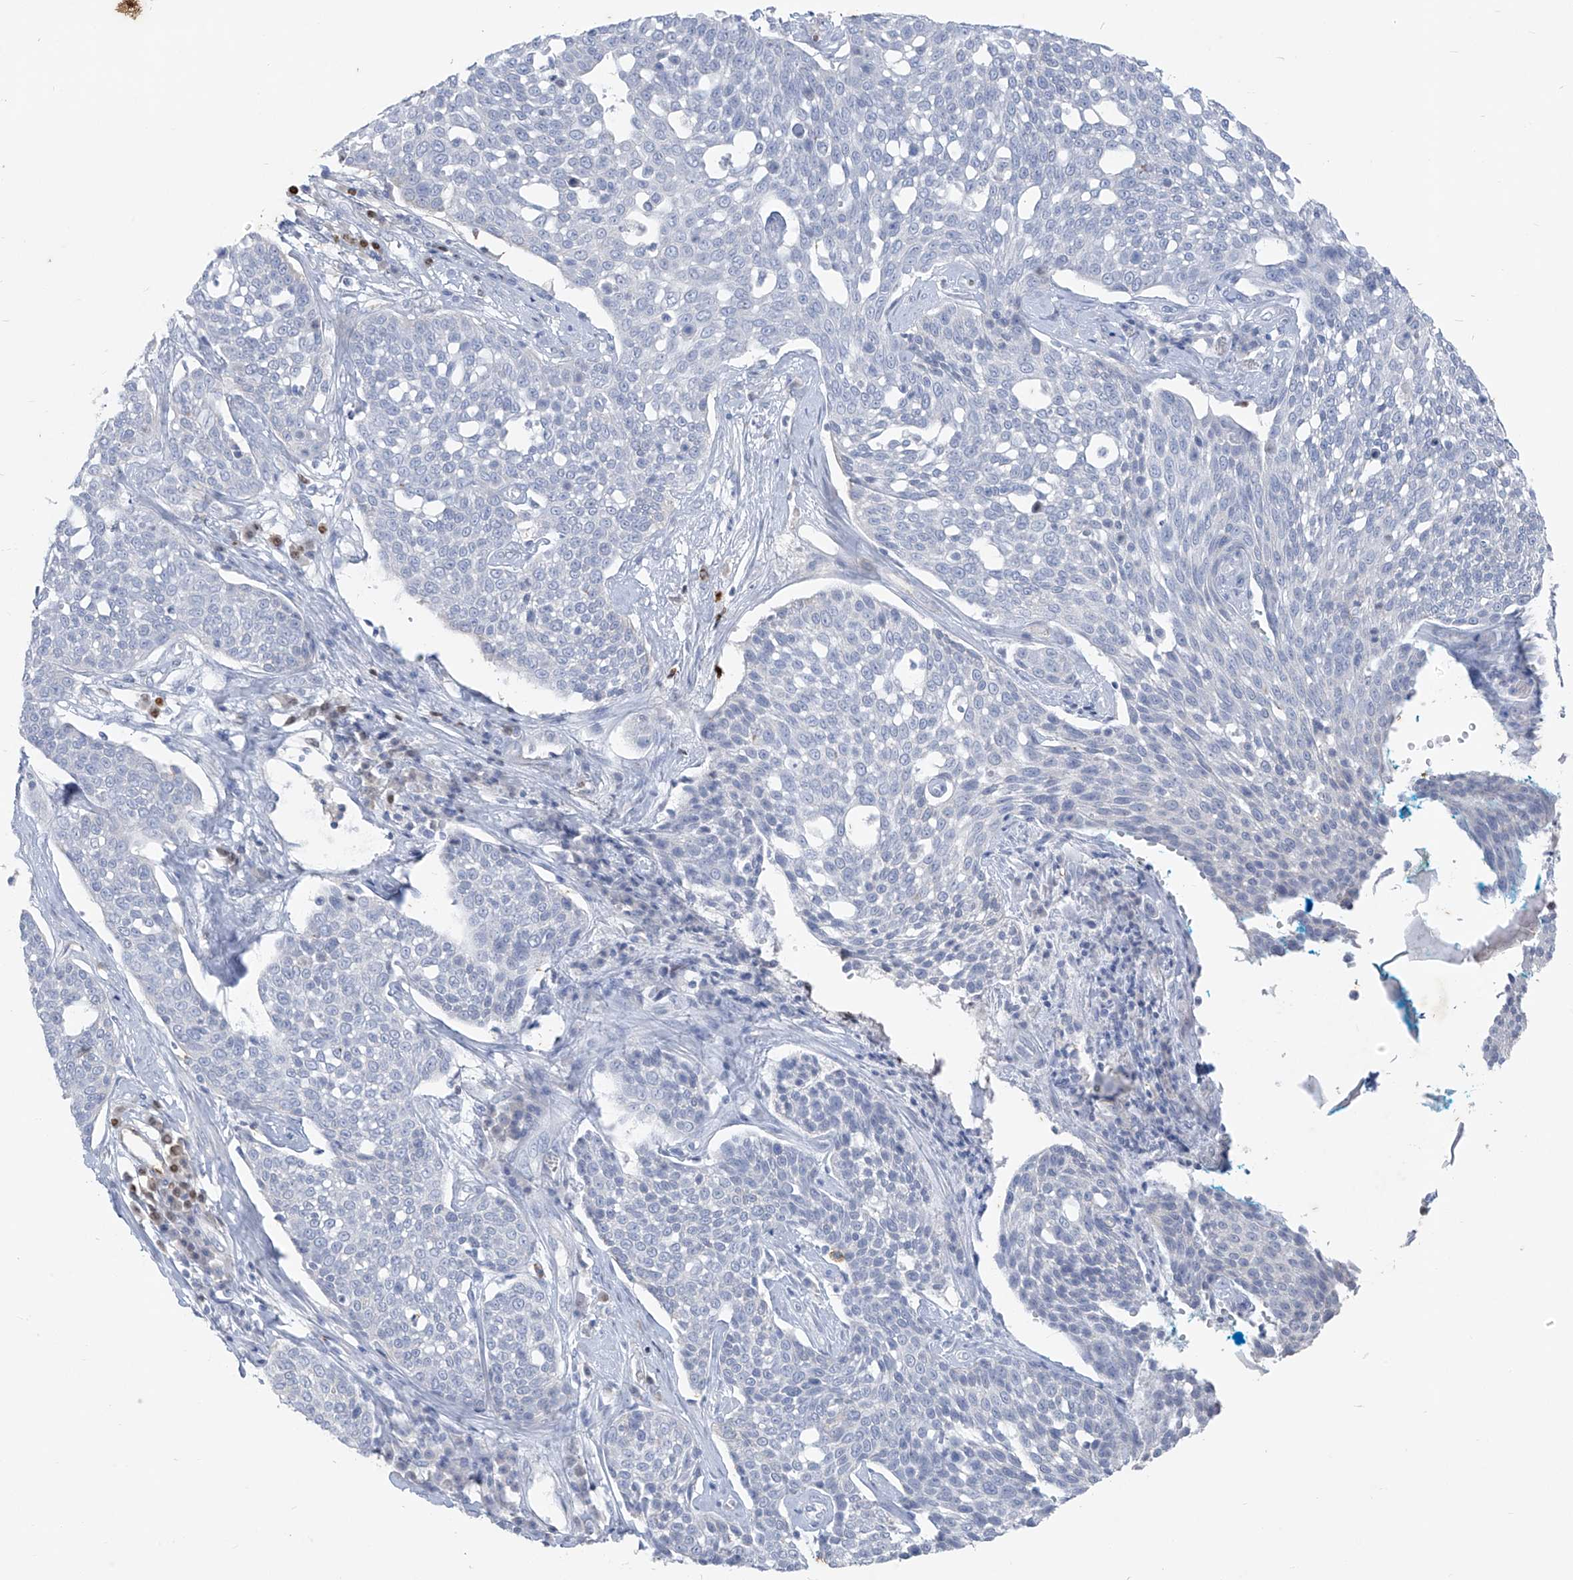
{"staining": {"intensity": "negative", "quantity": "none", "location": "none"}, "tissue": "cervical cancer", "cell_type": "Tumor cells", "image_type": "cancer", "snomed": [{"axis": "morphology", "description": "Squamous cell carcinoma, NOS"}, {"axis": "topography", "description": "Cervix"}], "caption": "An immunohistochemistry image of squamous cell carcinoma (cervical) is shown. There is no staining in tumor cells of squamous cell carcinoma (cervical).", "gene": "CX3CR1", "patient": {"sex": "female", "age": 34}}